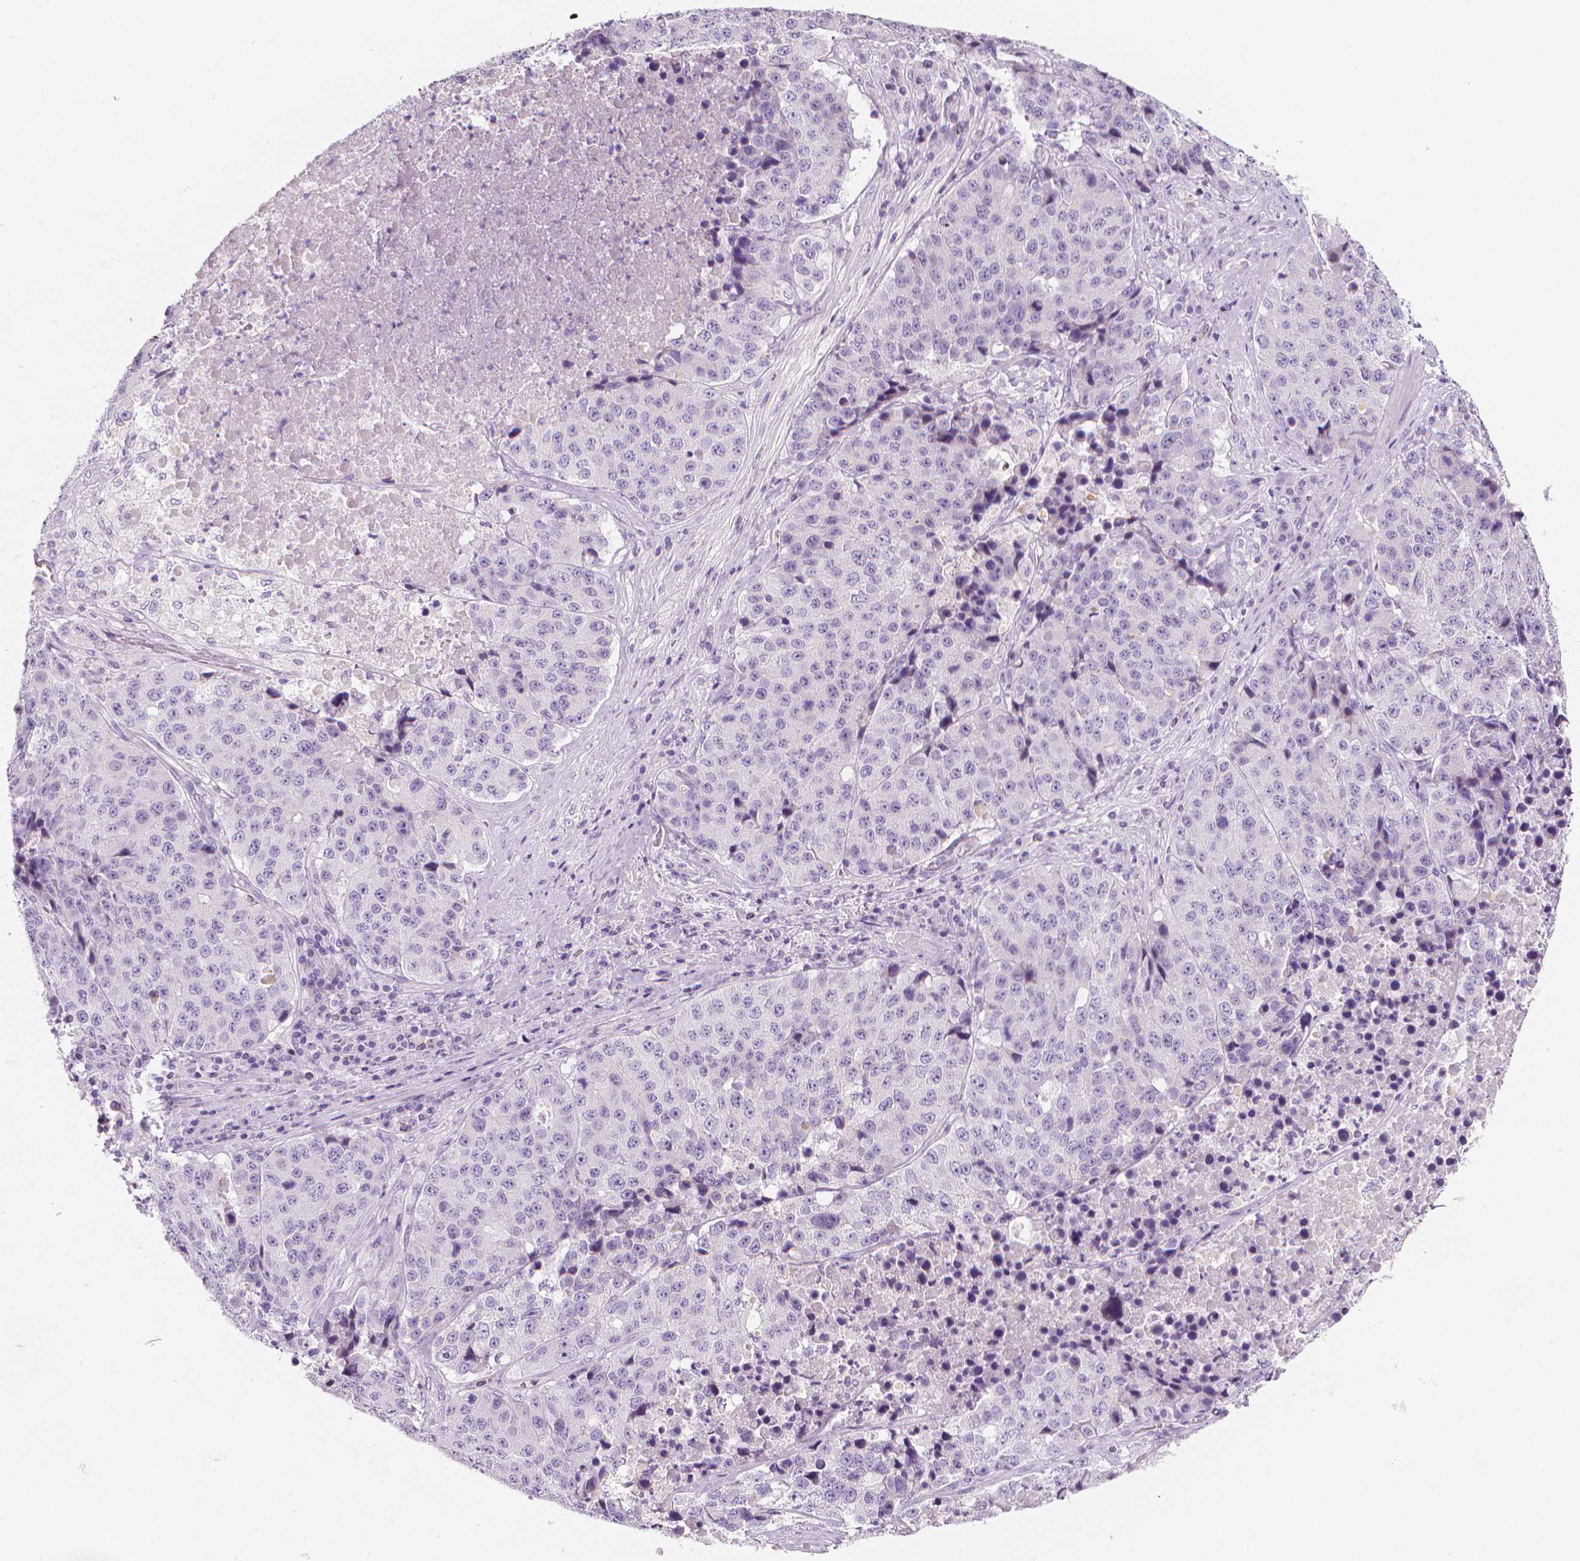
{"staining": {"intensity": "negative", "quantity": "none", "location": "none"}, "tissue": "stomach cancer", "cell_type": "Tumor cells", "image_type": "cancer", "snomed": [{"axis": "morphology", "description": "Adenocarcinoma, NOS"}, {"axis": "topography", "description": "Stomach"}], "caption": "A high-resolution photomicrograph shows immunohistochemistry (IHC) staining of stomach adenocarcinoma, which shows no significant positivity in tumor cells. The staining is performed using DAB (3,3'-diaminobenzidine) brown chromogen with nuclei counter-stained in using hematoxylin.", "gene": "DCAF8L1", "patient": {"sex": "male", "age": 71}}